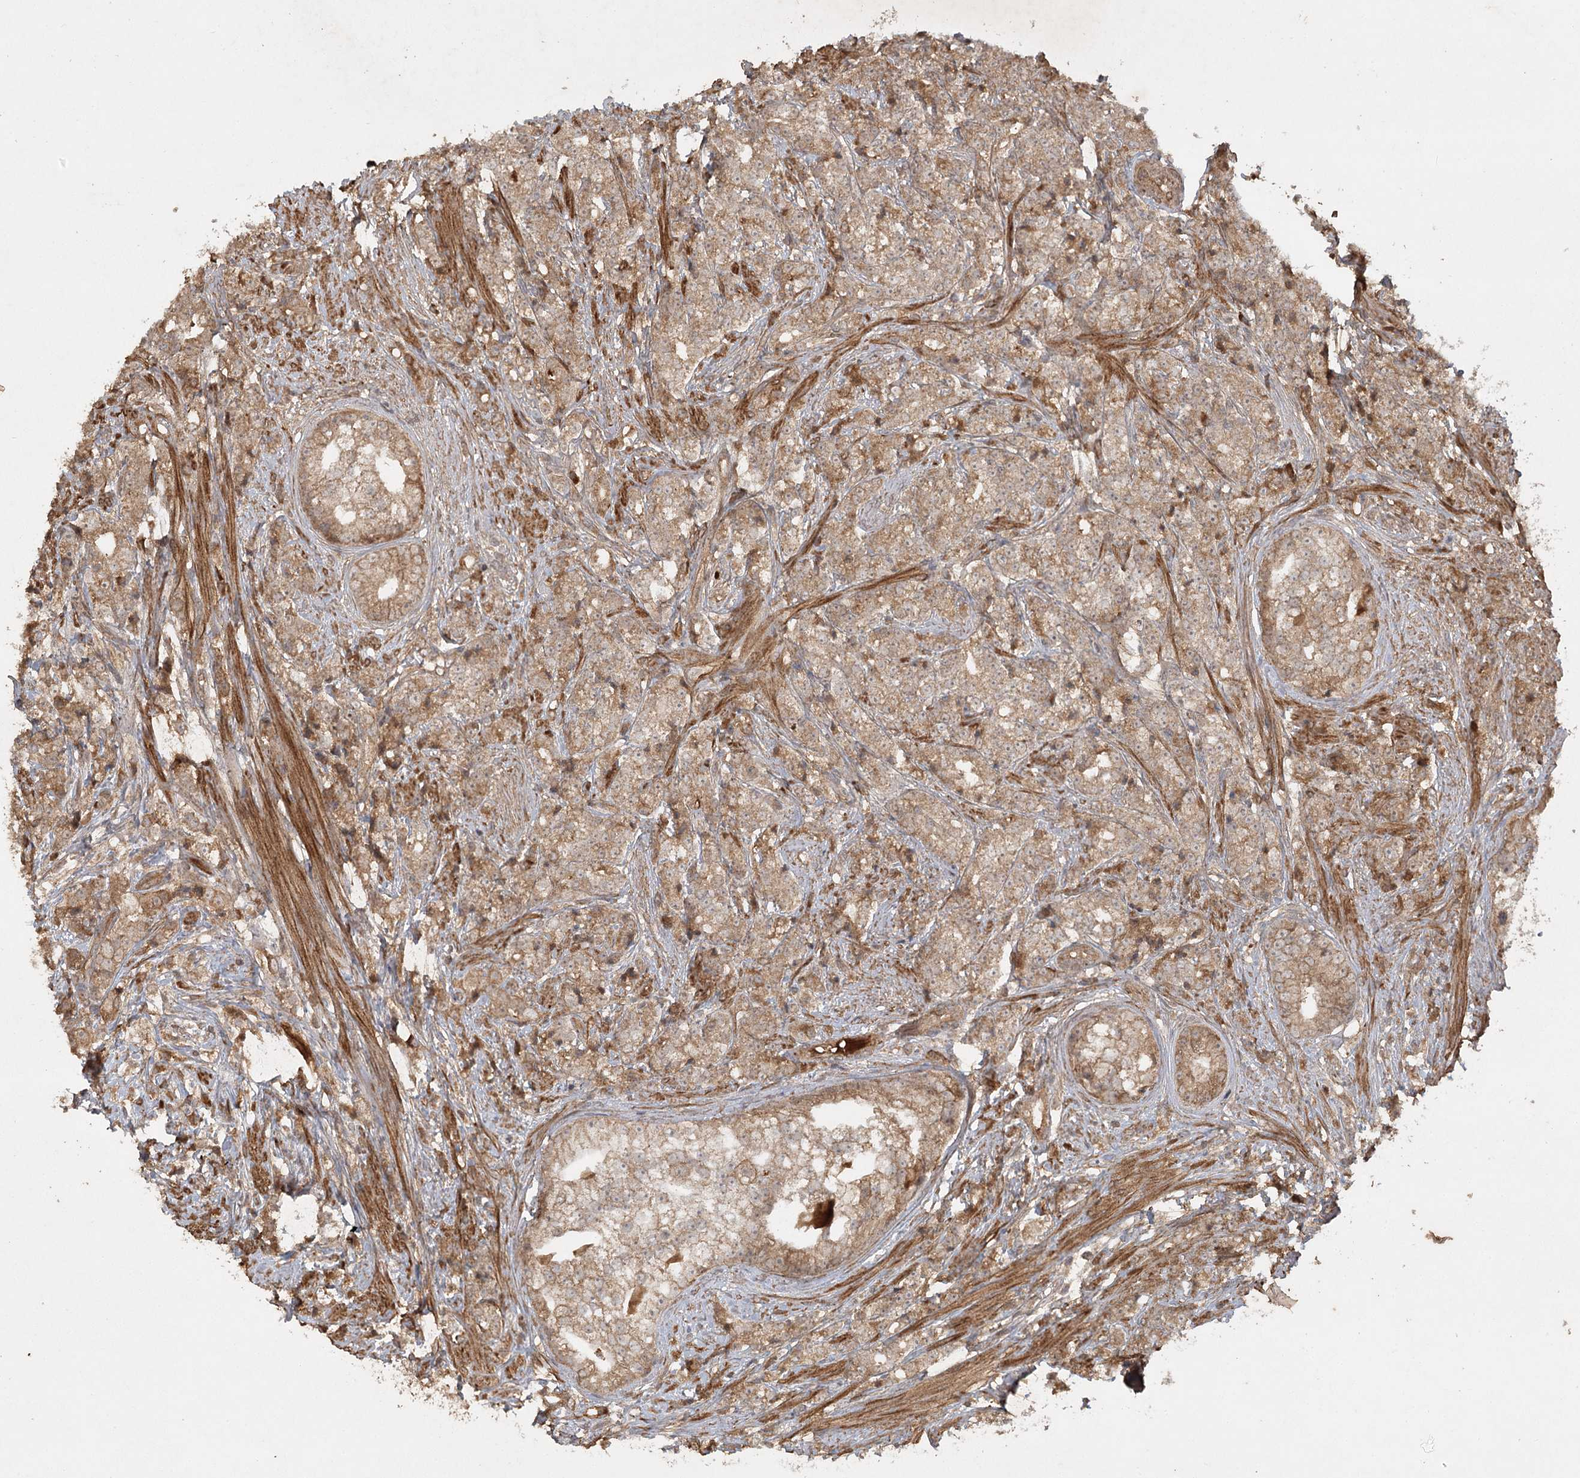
{"staining": {"intensity": "moderate", "quantity": ">75%", "location": "cytoplasmic/membranous"}, "tissue": "prostate cancer", "cell_type": "Tumor cells", "image_type": "cancer", "snomed": [{"axis": "morphology", "description": "Adenocarcinoma, High grade"}, {"axis": "topography", "description": "Prostate"}], "caption": "Protein staining by immunohistochemistry (IHC) shows moderate cytoplasmic/membranous staining in about >75% of tumor cells in high-grade adenocarcinoma (prostate). (DAB IHC with brightfield microscopy, high magnification).", "gene": "ARL13A", "patient": {"sex": "male", "age": 69}}